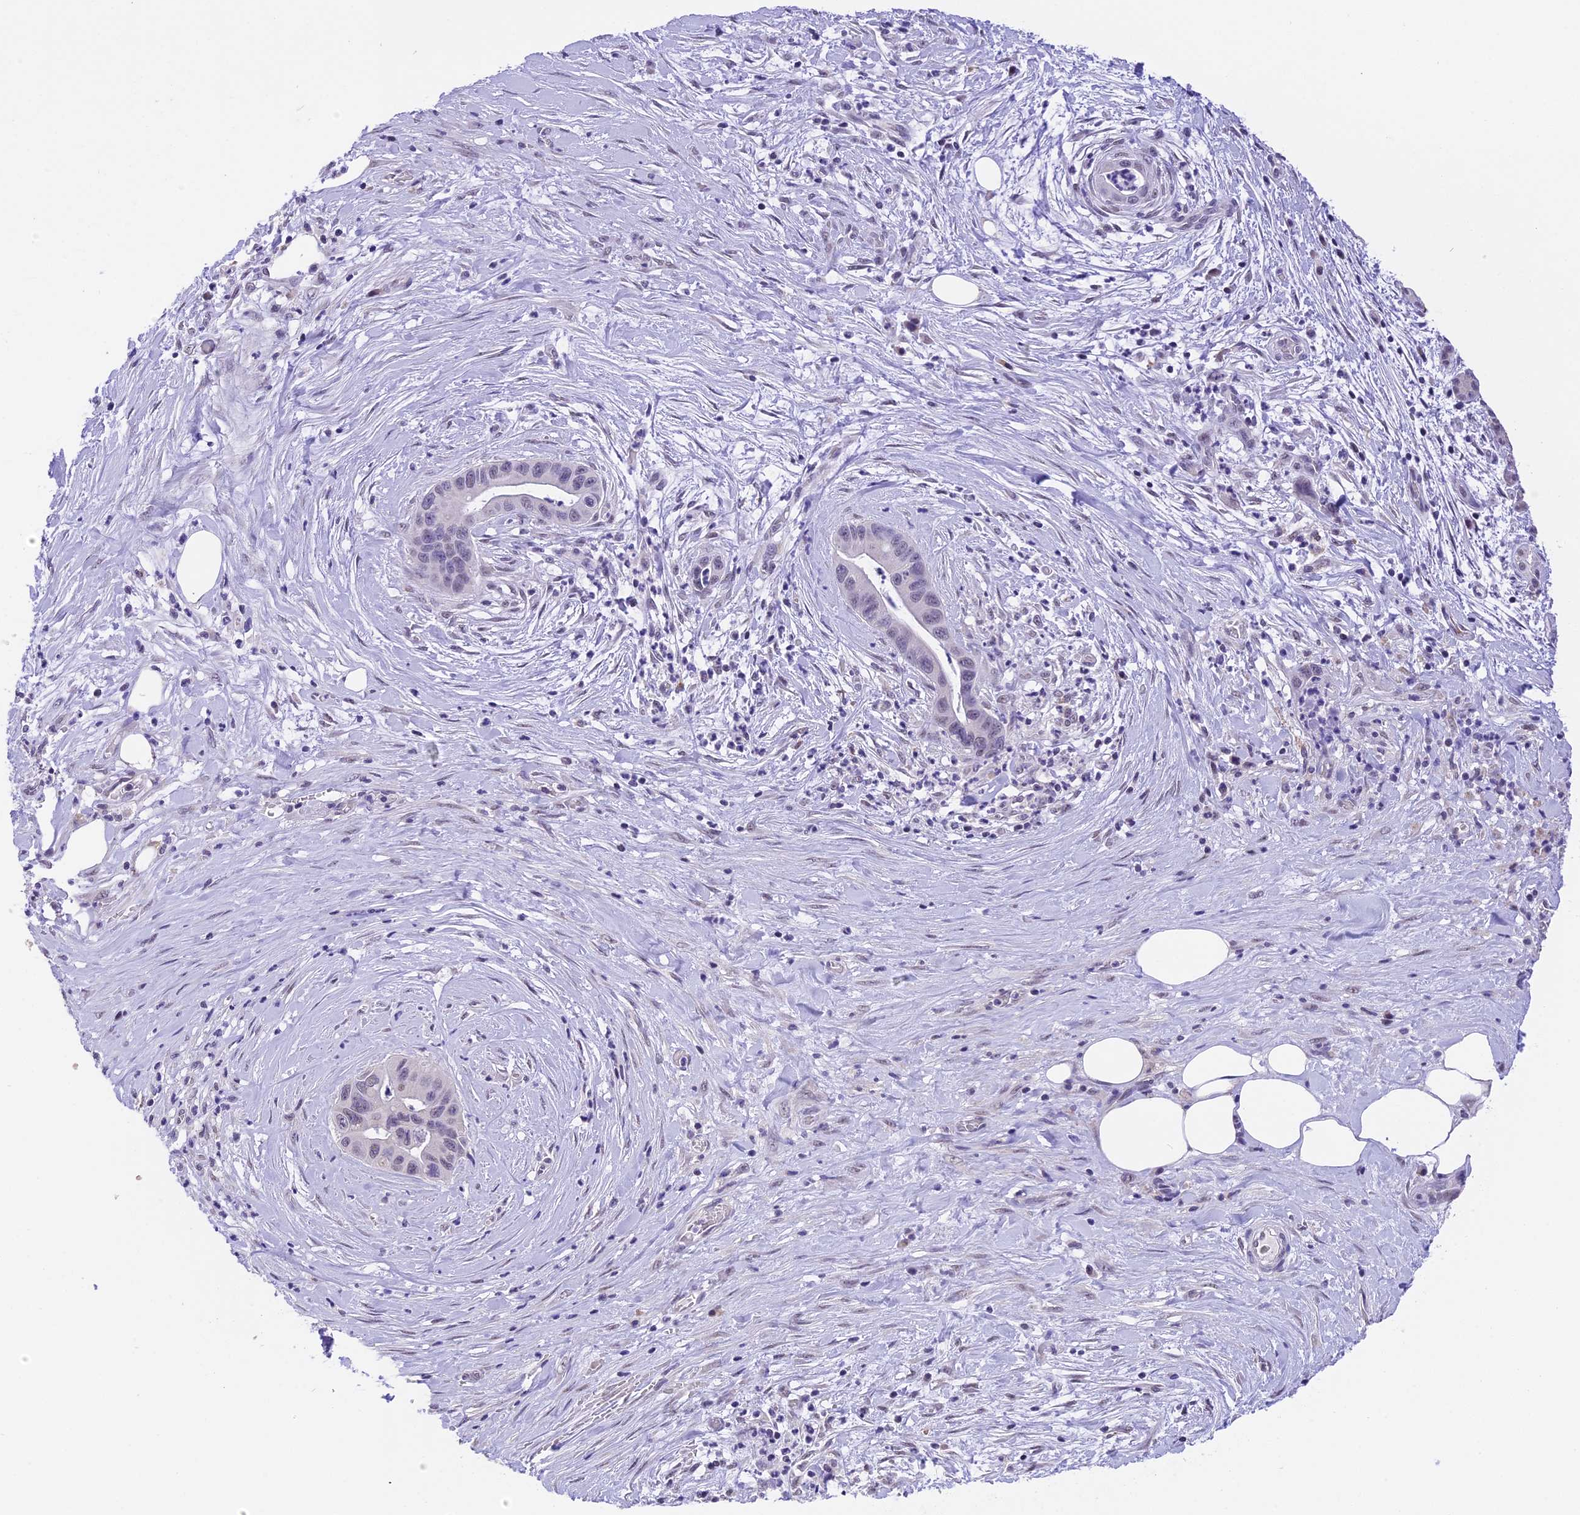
{"staining": {"intensity": "negative", "quantity": "none", "location": "none"}, "tissue": "pancreatic cancer", "cell_type": "Tumor cells", "image_type": "cancer", "snomed": [{"axis": "morphology", "description": "Adenocarcinoma, NOS"}, {"axis": "topography", "description": "Pancreas"}], "caption": "A photomicrograph of human pancreatic cancer is negative for staining in tumor cells. (DAB IHC, high magnification).", "gene": "AHSP", "patient": {"sex": "male", "age": 73}}